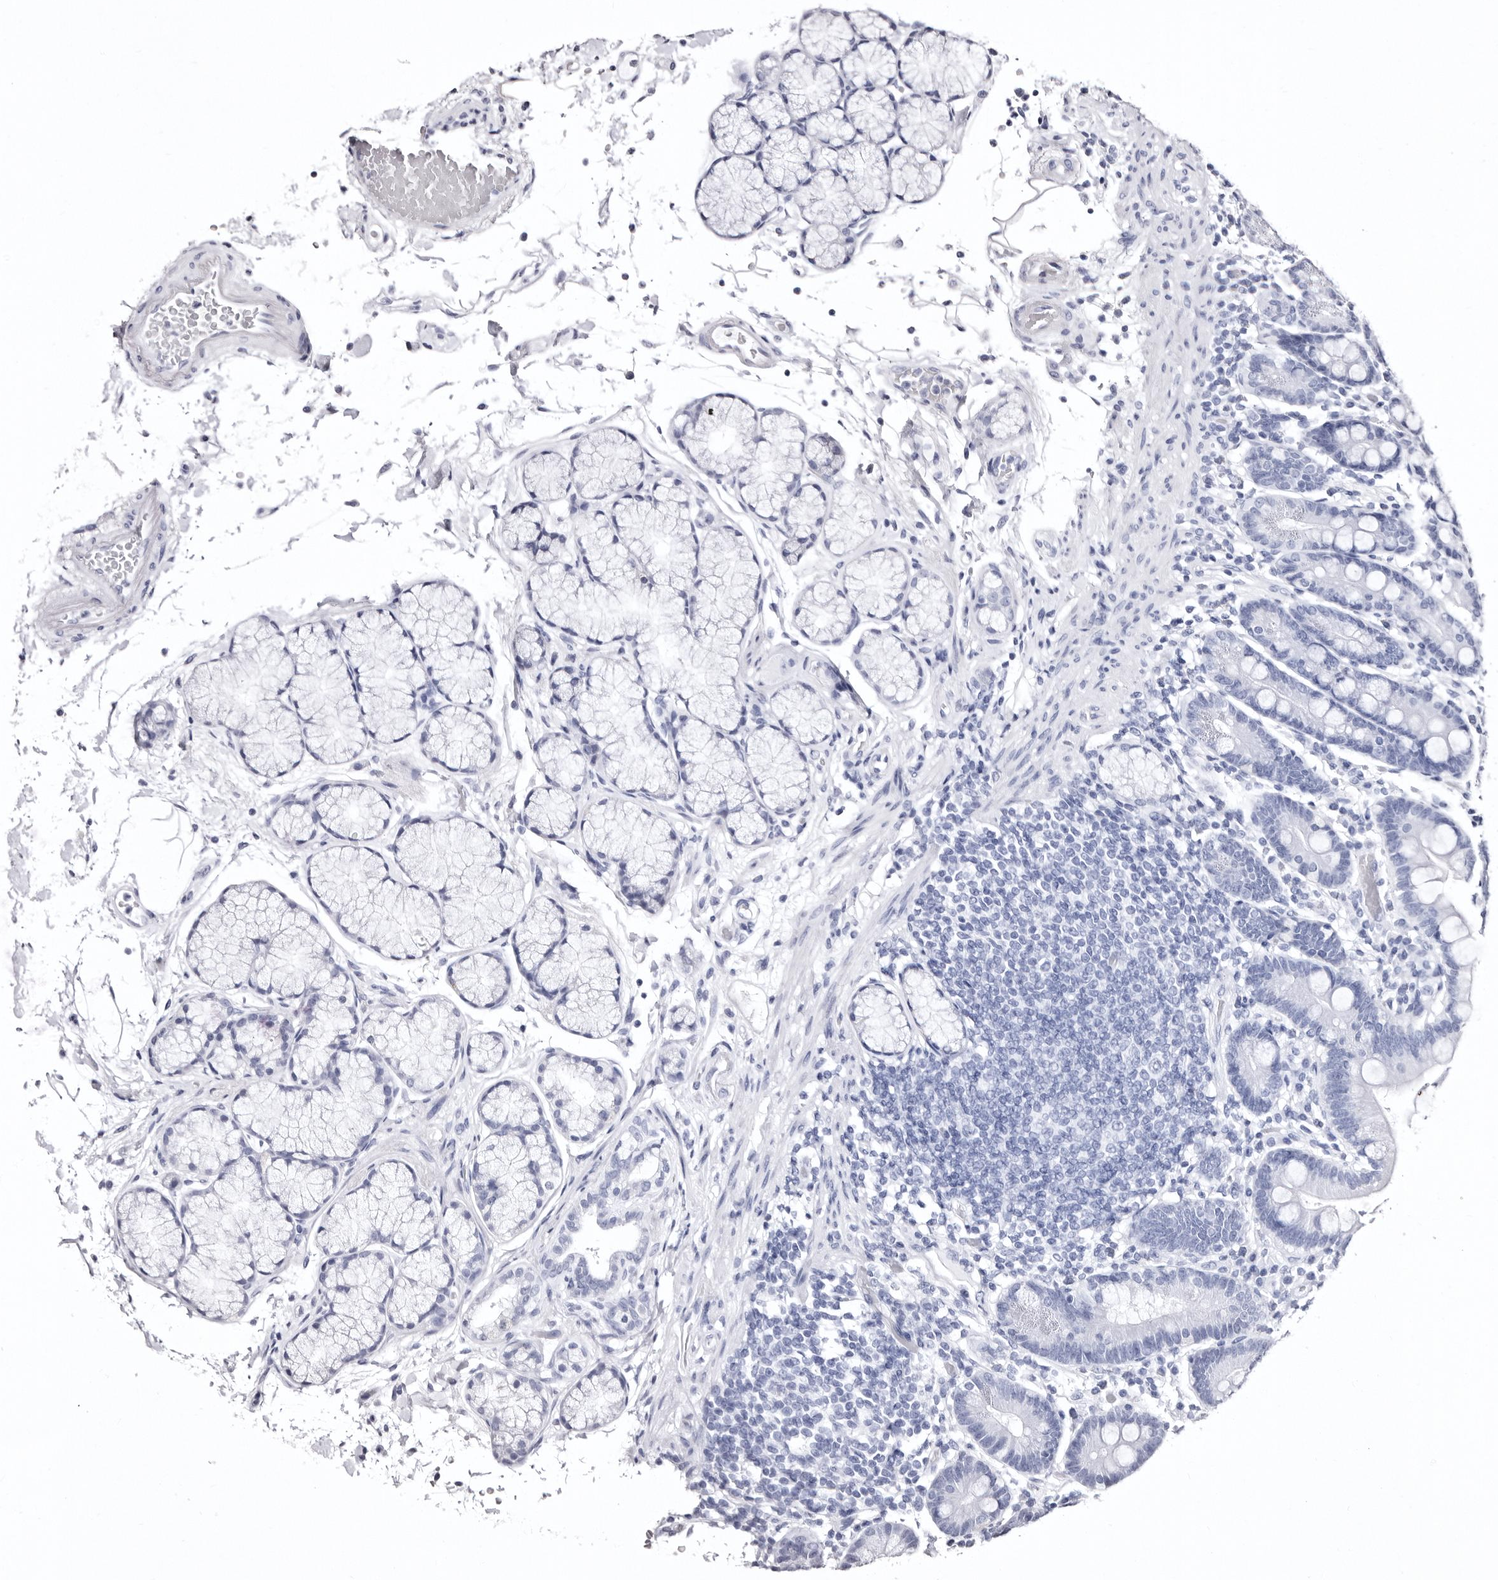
{"staining": {"intensity": "negative", "quantity": "none", "location": "none"}, "tissue": "duodenum", "cell_type": "Glandular cells", "image_type": "normal", "snomed": [{"axis": "morphology", "description": "Normal tissue, NOS"}, {"axis": "topography", "description": "Small intestine, NOS"}], "caption": "DAB immunohistochemical staining of benign human duodenum demonstrates no significant expression in glandular cells. (DAB (3,3'-diaminobenzidine) IHC with hematoxylin counter stain).", "gene": "CDCA8", "patient": {"sex": "female", "age": 71}}